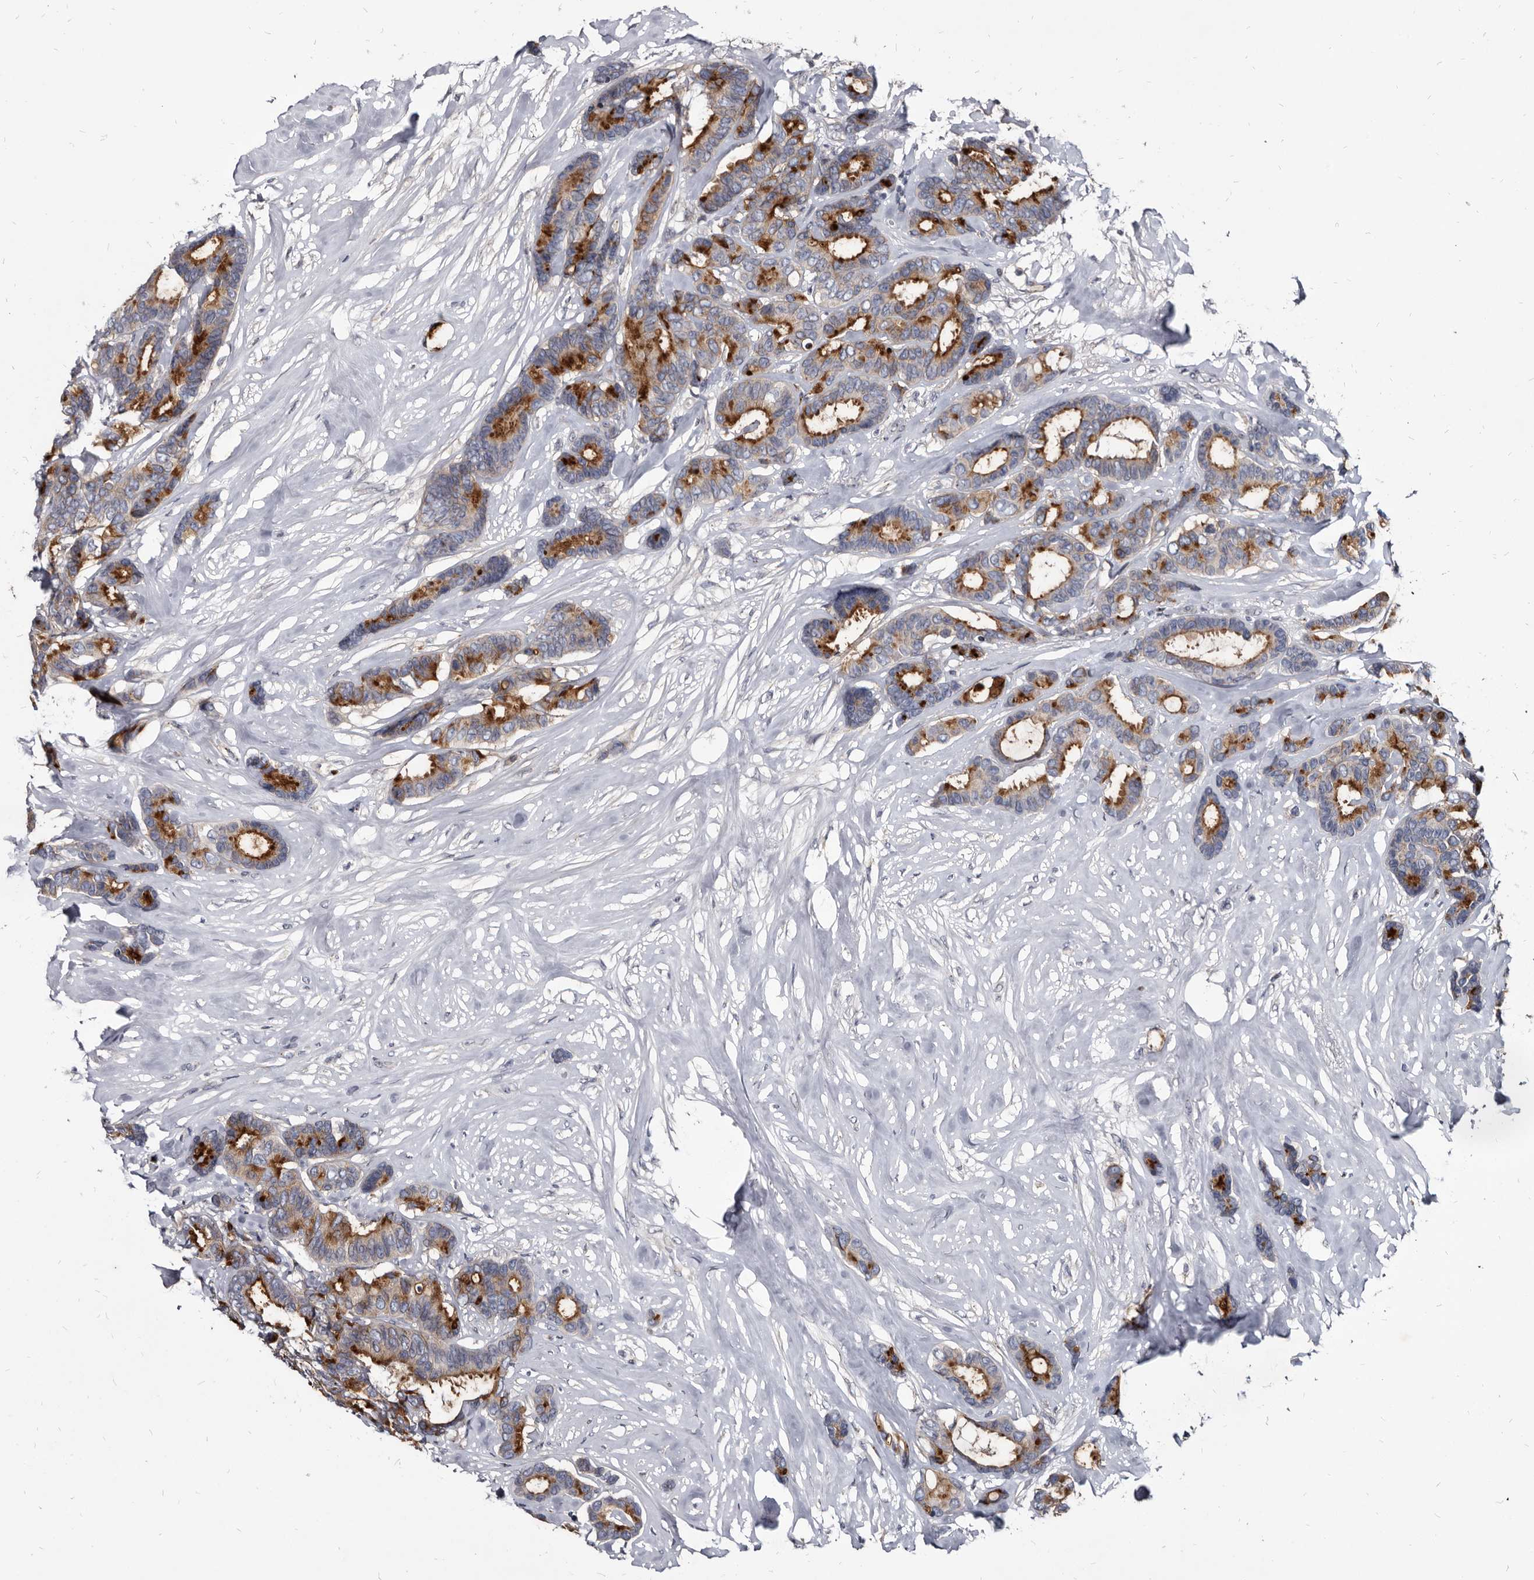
{"staining": {"intensity": "moderate", "quantity": ">75%", "location": "cytoplasmic/membranous"}, "tissue": "breast cancer", "cell_type": "Tumor cells", "image_type": "cancer", "snomed": [{"axis": "morphology", "description": "Duct carcinoma"}, {"axis": "topography", "description": "Breast"}], "caption": "Breast cancer (invasive ductal carcinoma) stained with immunohistochemistry displays moderate cytoplasmic/membranous positivity in approximately >75% of tumor cells.", "gene": "PRSS8", "patient": {"sex": "female", "age": 87}}